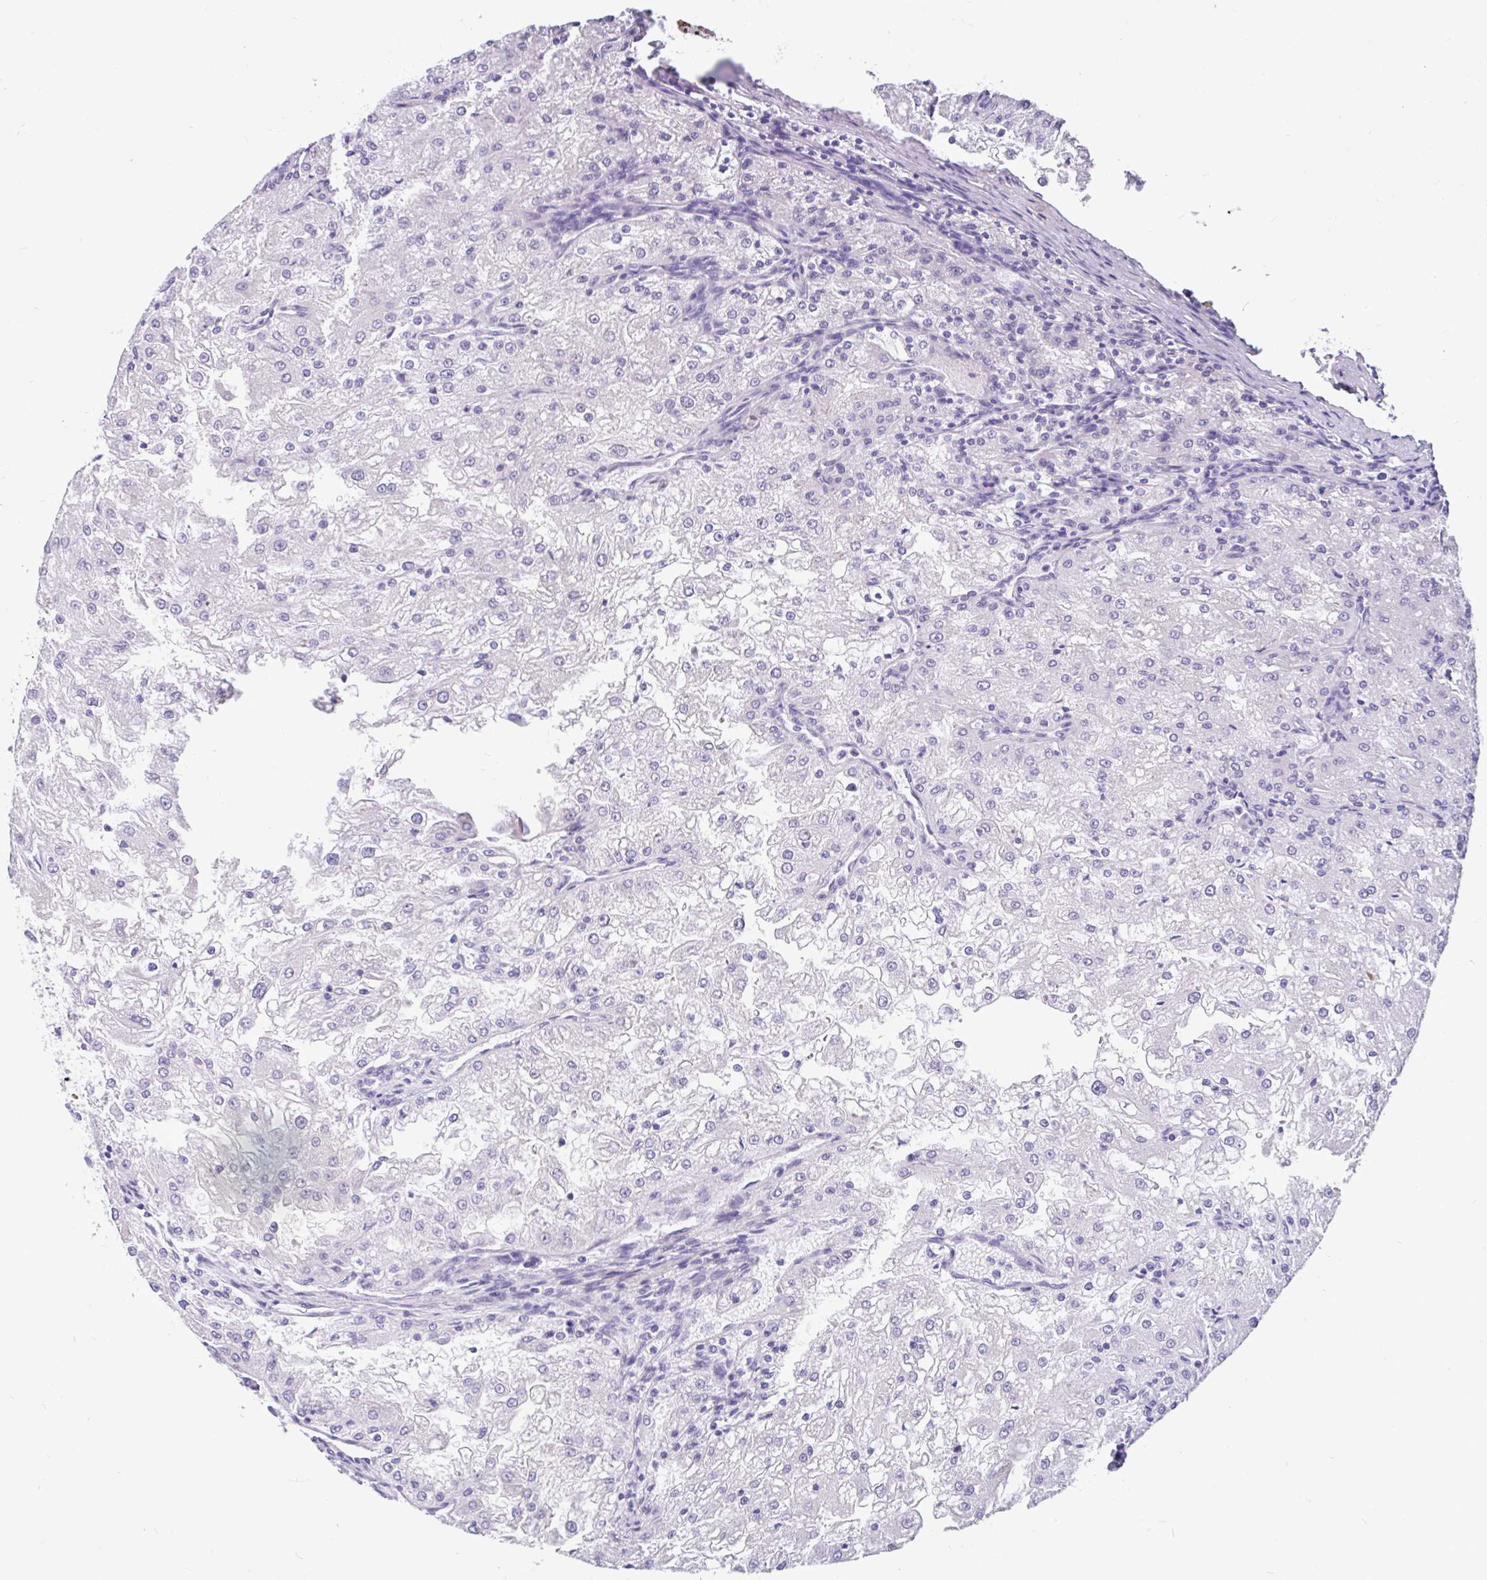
{"staining": {"intensity": "negative", "quantity": "none", "location": "none"}, "tissue": "renal cancer", "cell_type": "Tumor cells", "image_type": "cancer", "snomed": [{"axis": "morphology", "description": "Adenocarcinoma, NOS"}, {"axis": "topography", "description": "Kidney"}], "caption": "IHC micrograph of neoplastic tissue: renal adenocarcinoma stained with DAB reveals no significant protein expression in tumor cells.", "gene": "KIAA2013", "patient": {"sex": "female", "age": 74}}